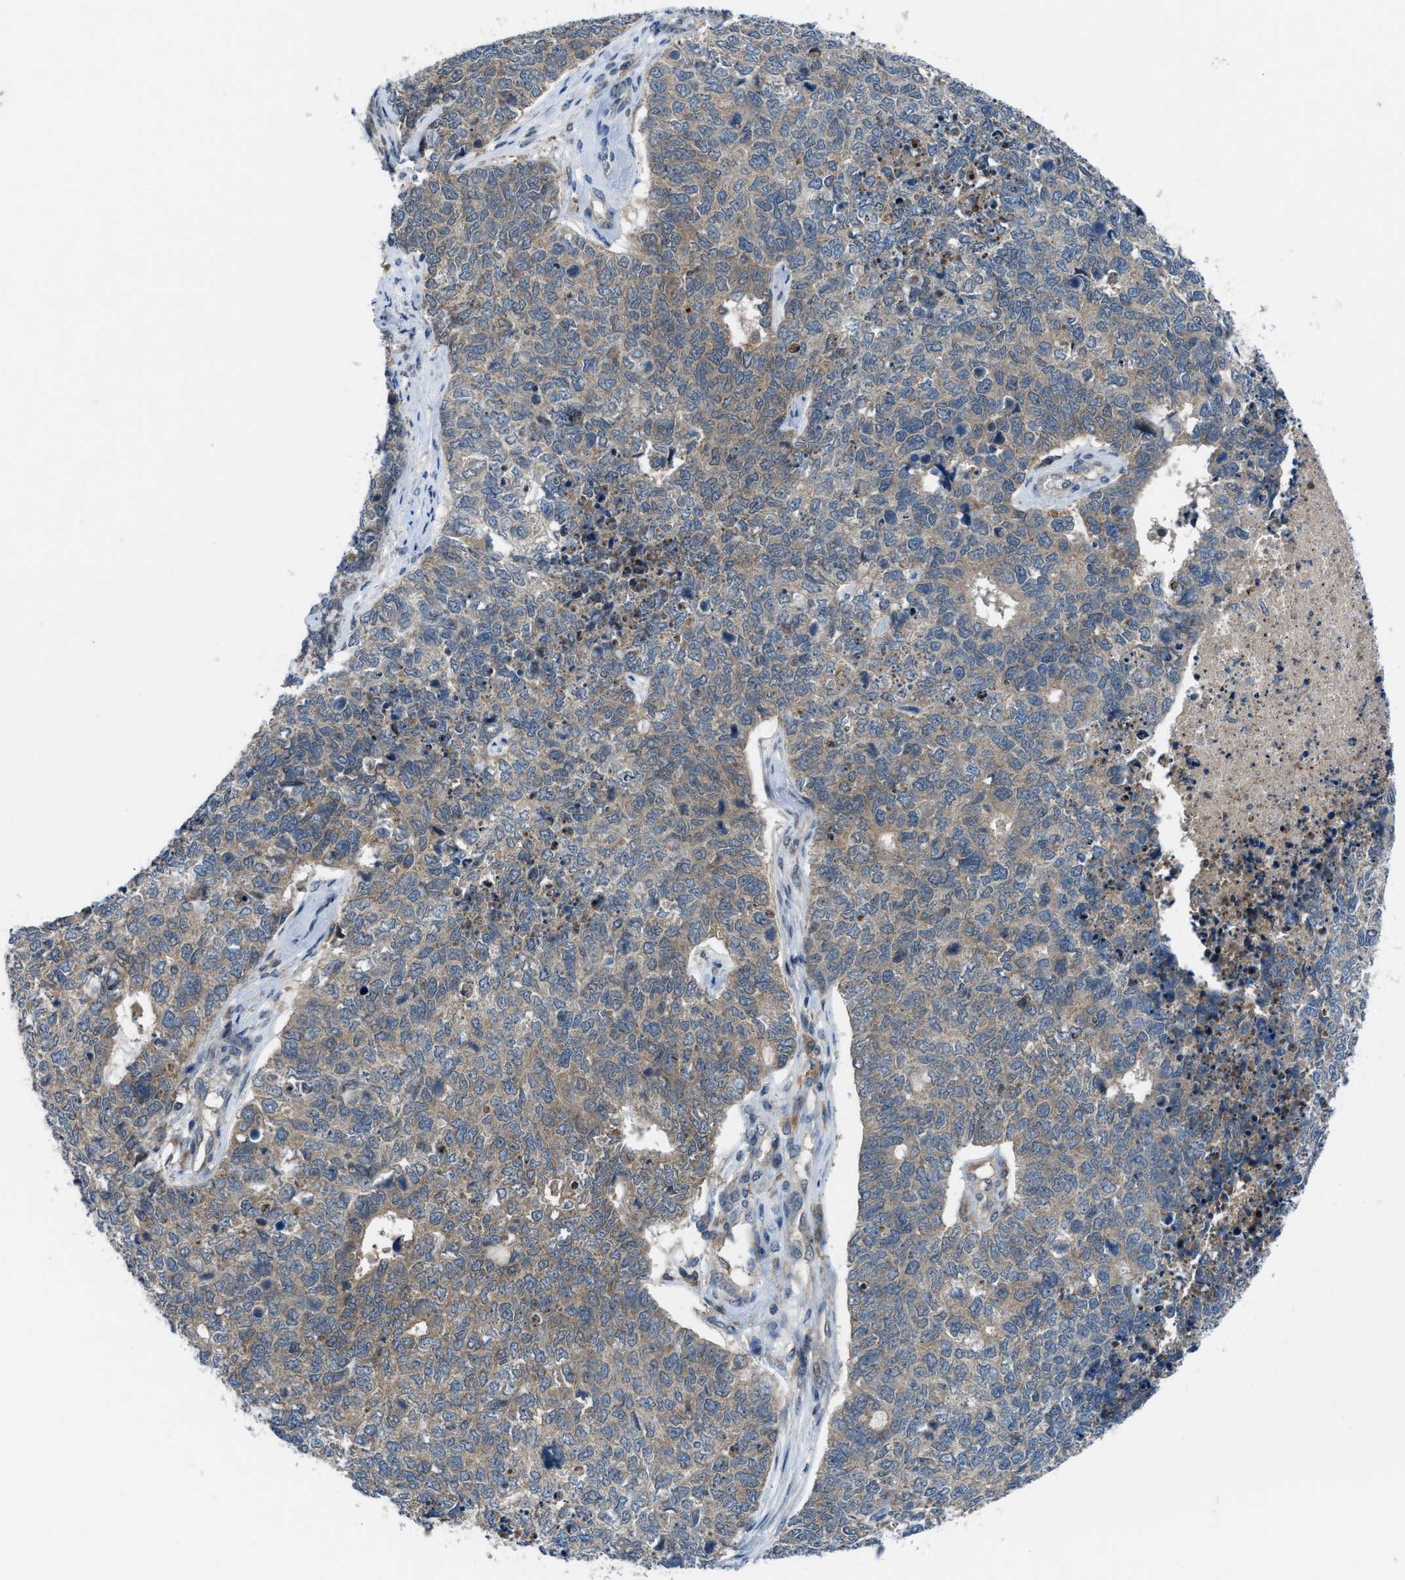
{"staining": {"intensity": "moderate", "quantity": "25%-75%", "location": "cytoplasmic/membranous"}, "tissue": "cervical cancer", "cell_type": "Tumor cells", "image_type": "cancer", "snomed": [{"axis": "morphology", "description": "Squamous cell carcinoma, NOS"}, {"axis": "topography", "description": "Cervix"}], "caption": "High-magnification brightfield microscopy of squamous cell carcinoma (cervical) stained with DAB (brown) and counterstained with hematoxylin (blue). tumor cells exhibit moderate cytoplasmic/membranous expression is seen in about25%-75% of cells.", "gene": "BAZ2B", "patient": {"sex": "female", "age": 63}}